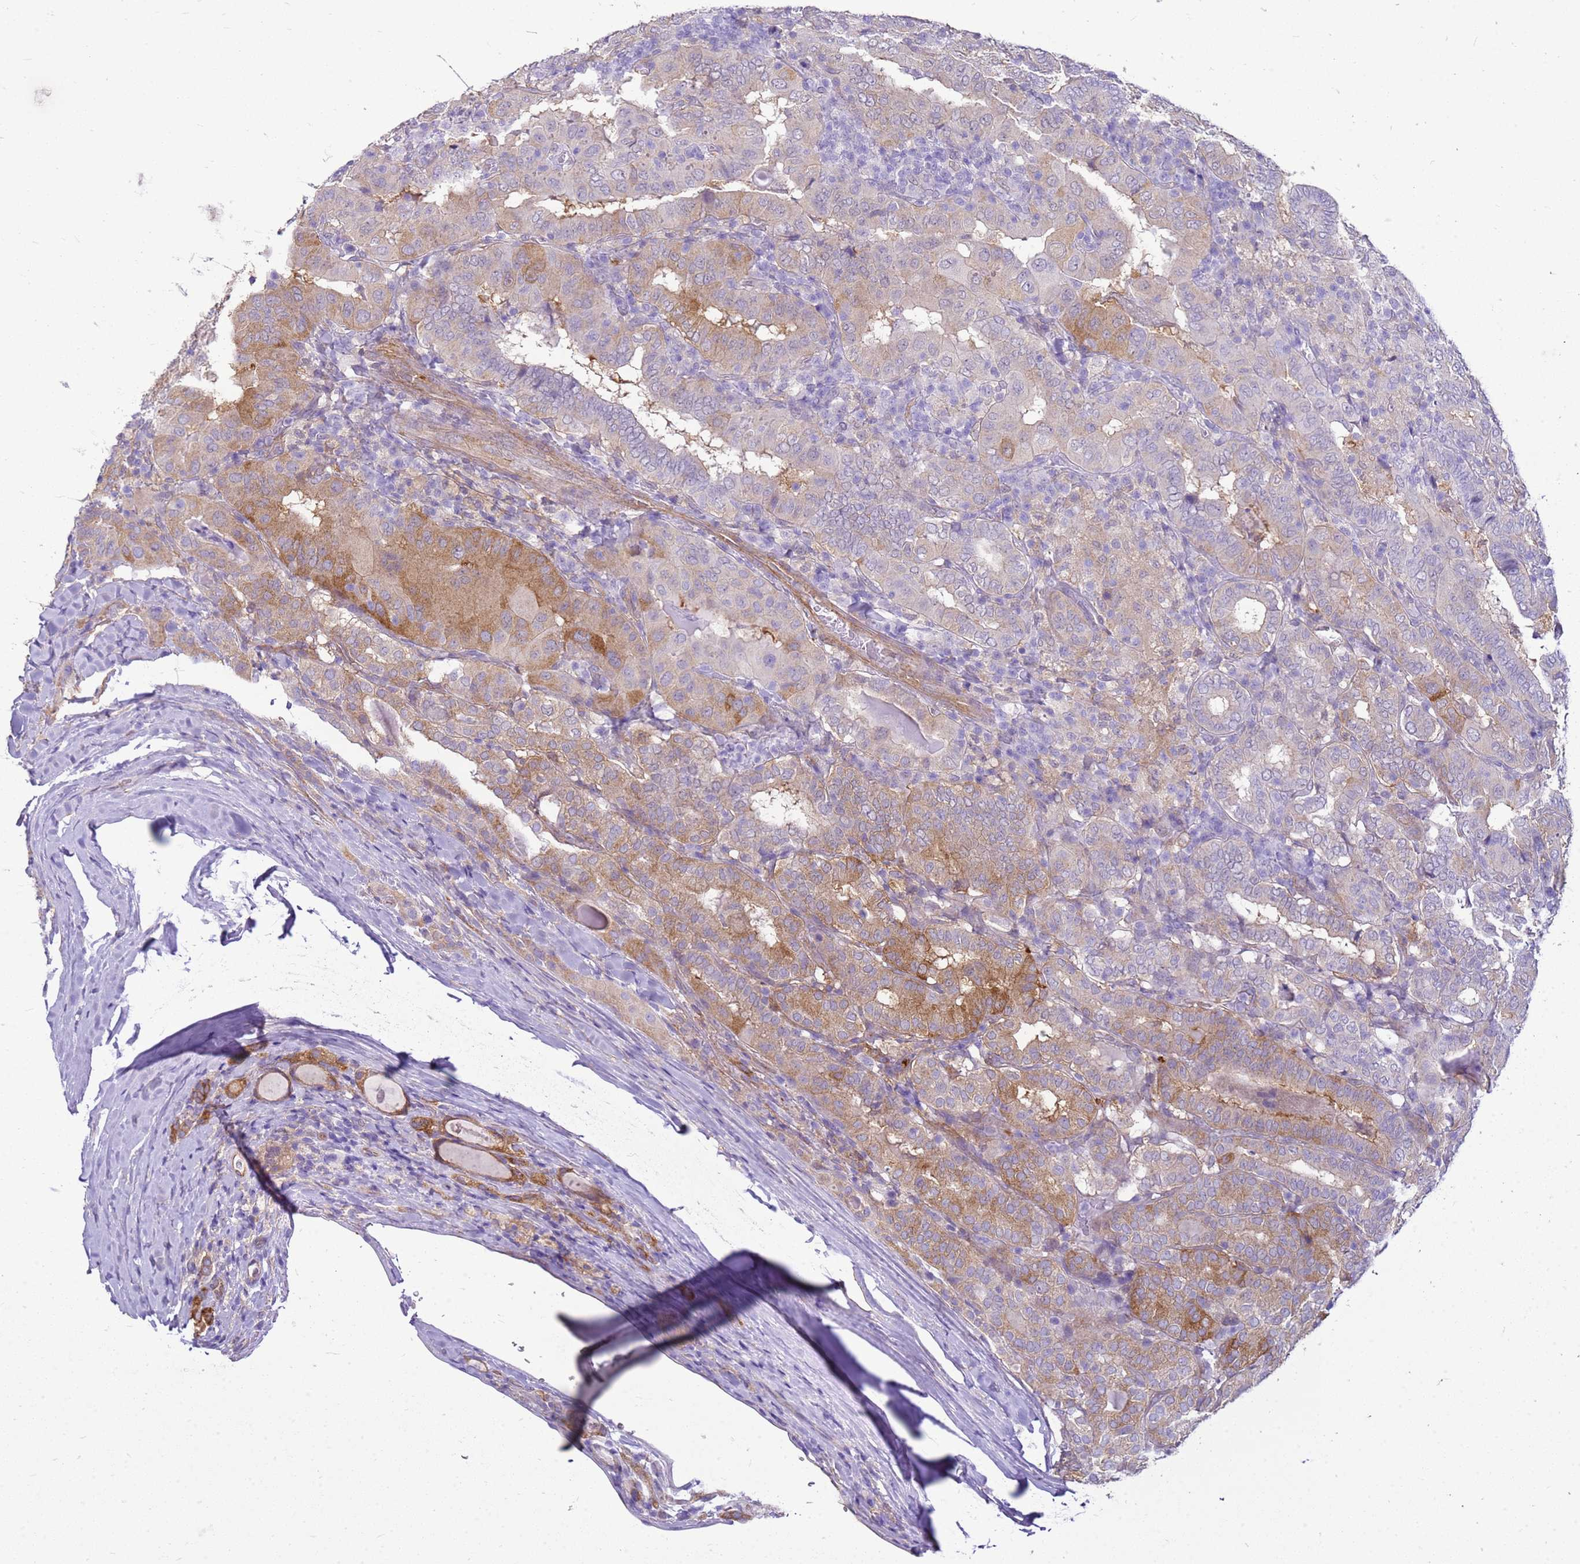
{"staining": {"intensity": "moderate", "quantity": "<25%", "location": "cytoplasmic/membranous"}, "tissue": "thyroid cancer", "cell_type": "Tumor cells", "image_type": "cancer", "snomed": [{"axis": "morphology", "description": "Papillary adenocarcinoma, NOS"}, {"axis": "topography", "description": "Thyroid gland"}], "caption": "Immunohistochemistry photomicrograph of neoplastic tissue: human thyroid cancer (papillary adenocarcinoma) stained using immunohistochemistry displays low levels of moderate protein expression localized specifically in the cytoplasmic/membranous of tumor cells, appearing as a cytoplasmic/membranous brown color.", "gene": "HSPB1", "patient": {"sex": "female", "age": 72}}